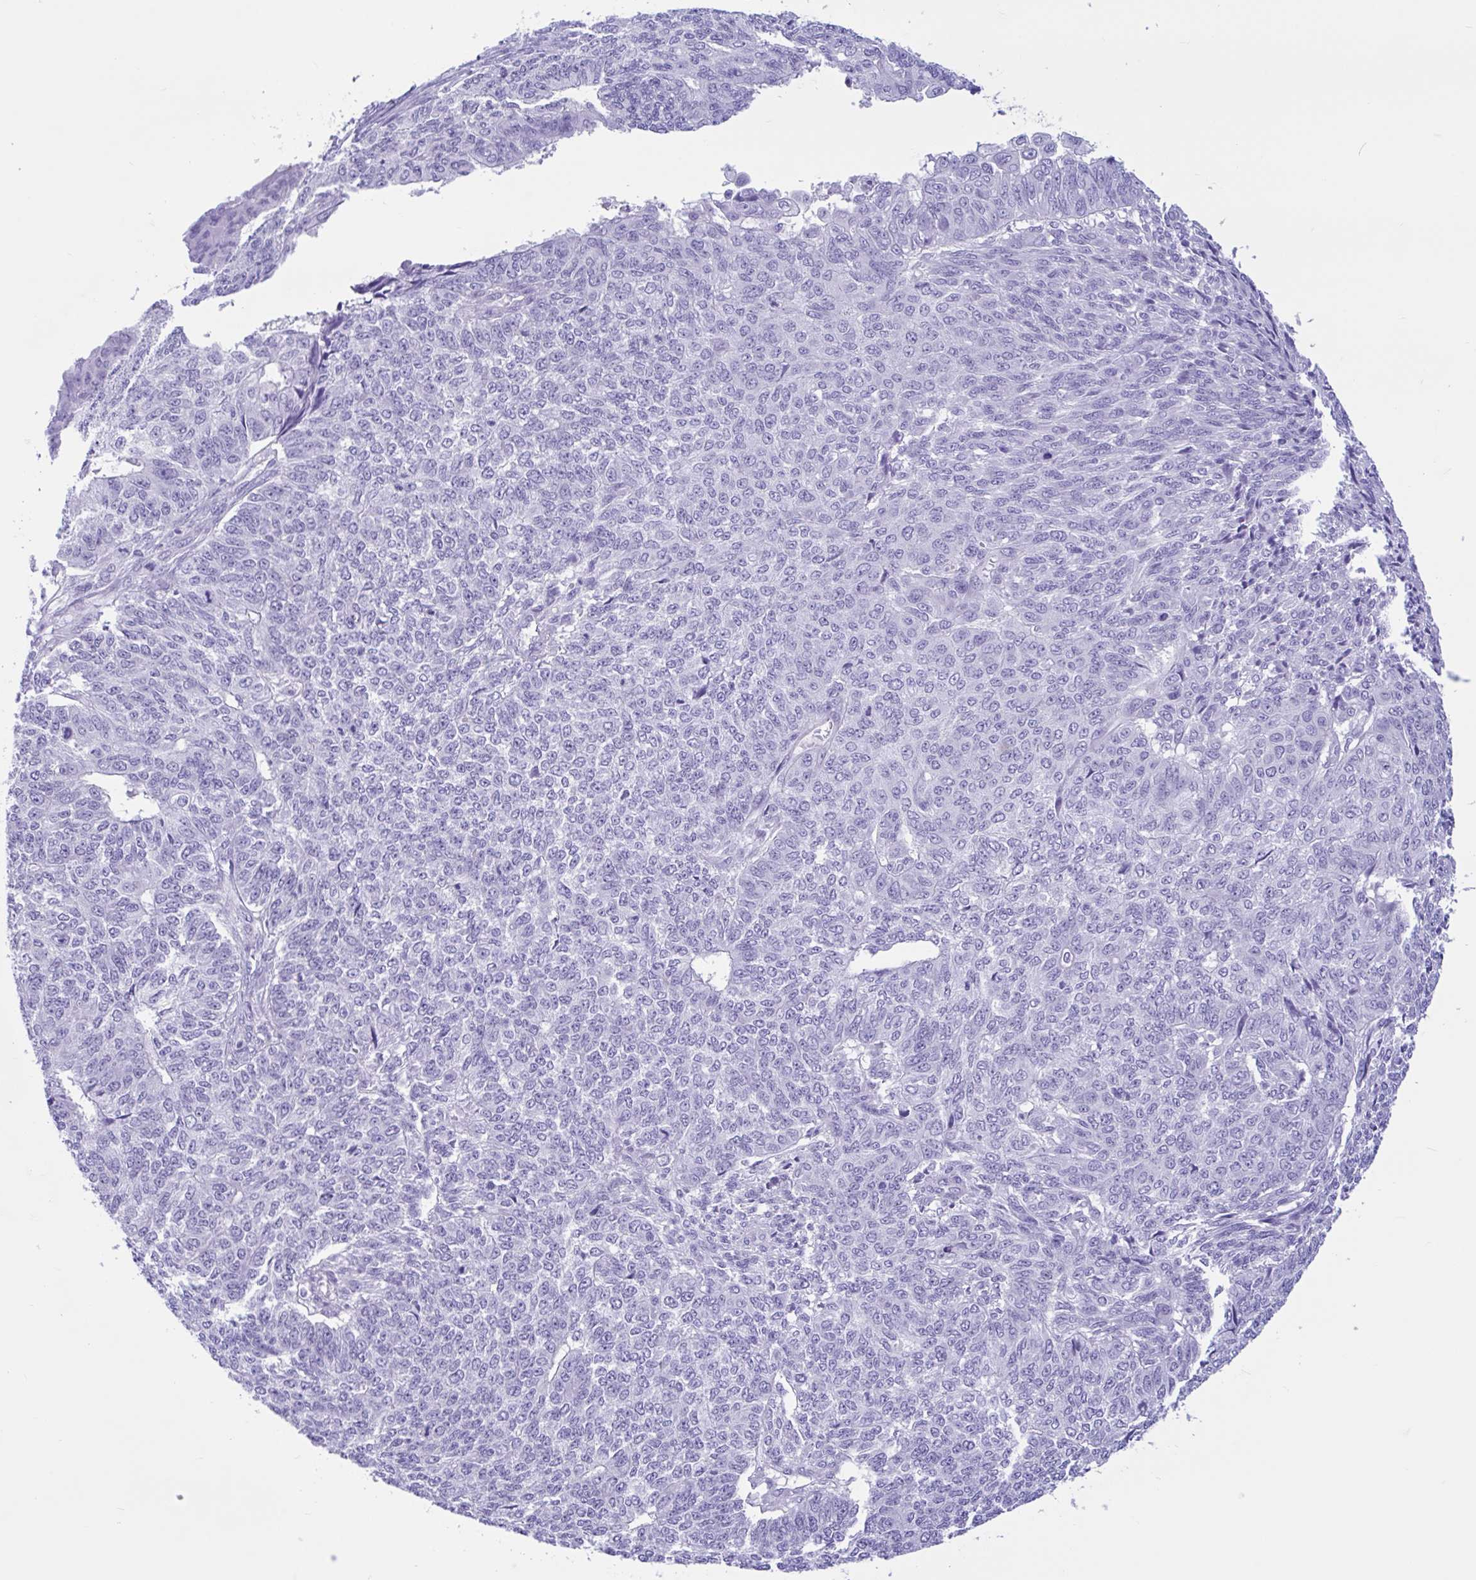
{"staining": {"intensity": "negative", "quantity": "none", "location": "none"}, "tissue": "endometrial cancer", "cell_type": "Tumor cells", "image_type": "cancer", "snomed": [{"axis": "morphology", "description": "Adenocarcinoma, NOS"}, {"axis": "topography", "description": "Endometrium"}], "caption": "Immunohistochemistry (IHC) micrograph of endometrial cancer stained for a protein (brown), which reveals no positivity in tumor cells. (Brightfield microscopy of DAB immunohistochemistry at high magnification).", "gene": "IAPP", "patient": {"sex": "female", "age": 32}}